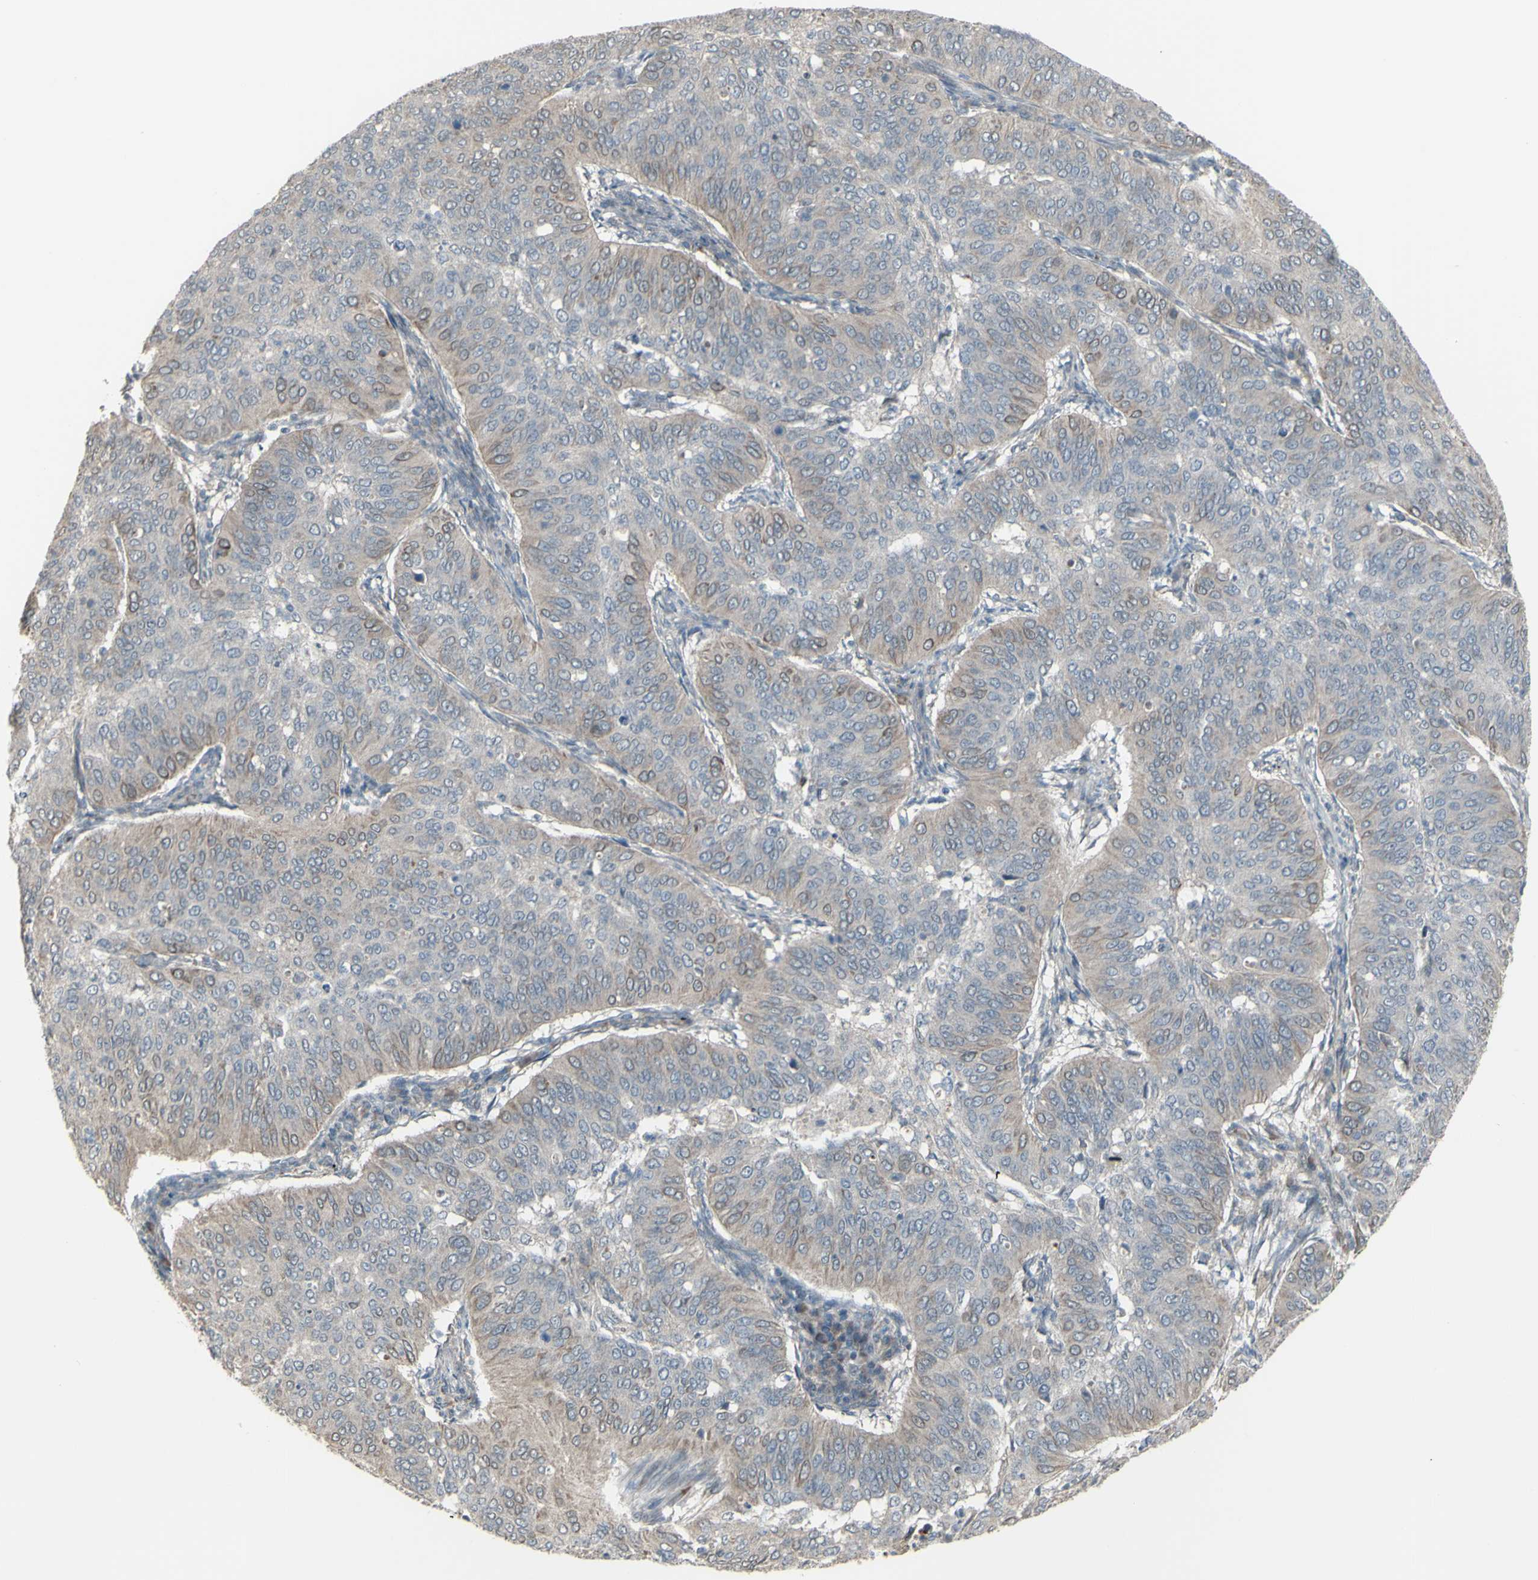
{"staining": {"intensity": "weak", "quantity": ">75%", "location": "cytoplasmic/membranous"}, "tissue": "cervical cancer", "cell_type": "Tumor cells", "image_type": "cancer", "snomed": [{"axis": "morphology", "description": "Normal tissue, NOS"}, {"axis": "morphology", "description": "Squamous cell carcinoma, NOS"}, {"axis": "topography", "description": "Cervix"}], "caption": "Brown immunohistochemical staining in human cervical cancer displays weak cytoplasmic/membranous staining in approximately >75% of tumor cells. The protein is shown in brown color, while the nuclei are stained blue.", "gene": "GRAMD1B", "patient": {"sex": "female", "age": 39}}